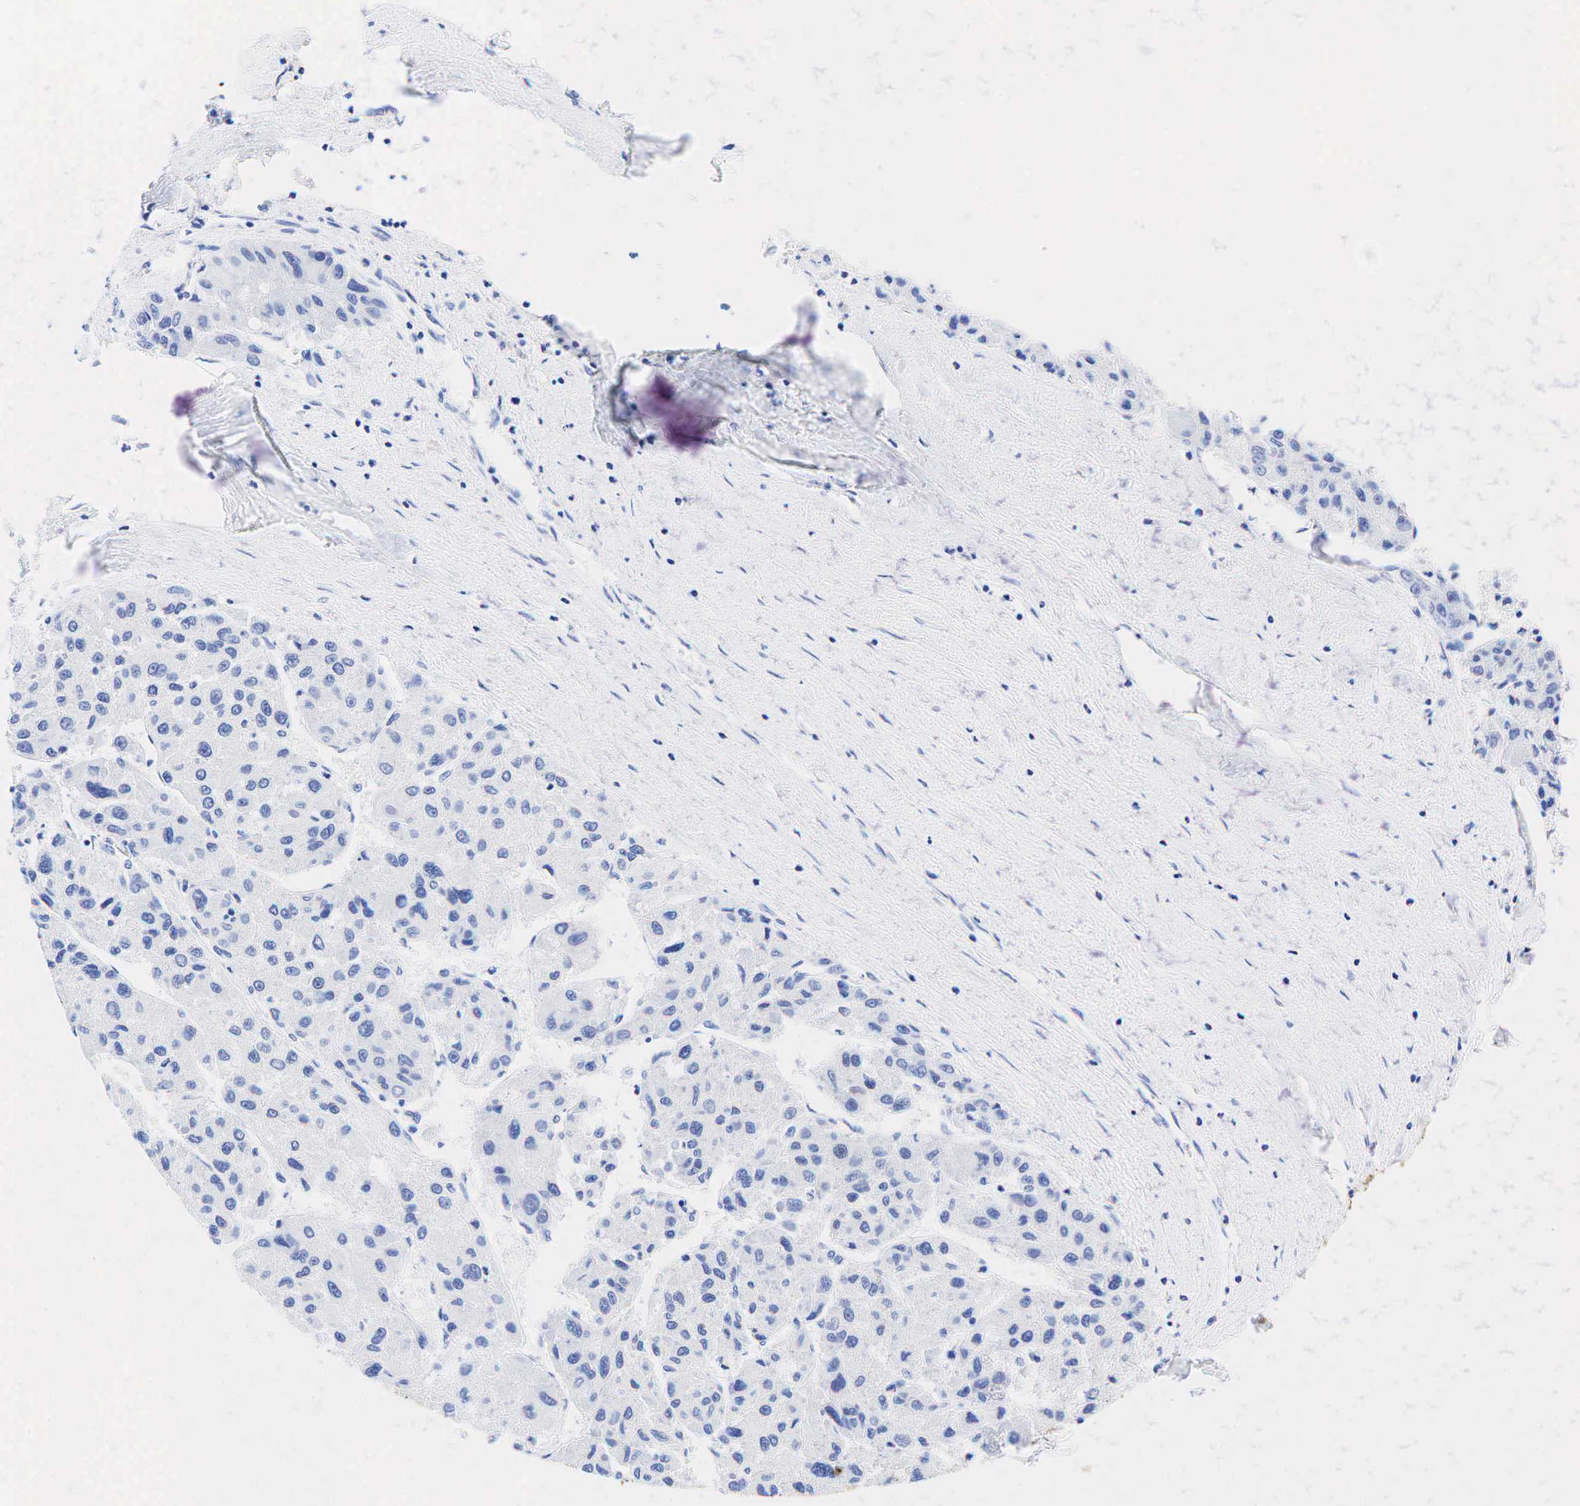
{"staining": {"intensity": "negative", "quantity": "none", "location": "none"}, "tissue": "liver cancer", "cell_type": "Tumor cells", "image_type": "cancer", "snomed": [{"axis": "morphology", "description": "Carcinoma, Hepatocellular, NOS"}, {"axis": "topography", "description": "Liver"}], "caption": "Immunohistochemistry of liver cancer (hepatocellular carcinoma) displays no staining in tumor cells.", "gene": "KRT19", "patient": {"sex": "male", "age": 64}}